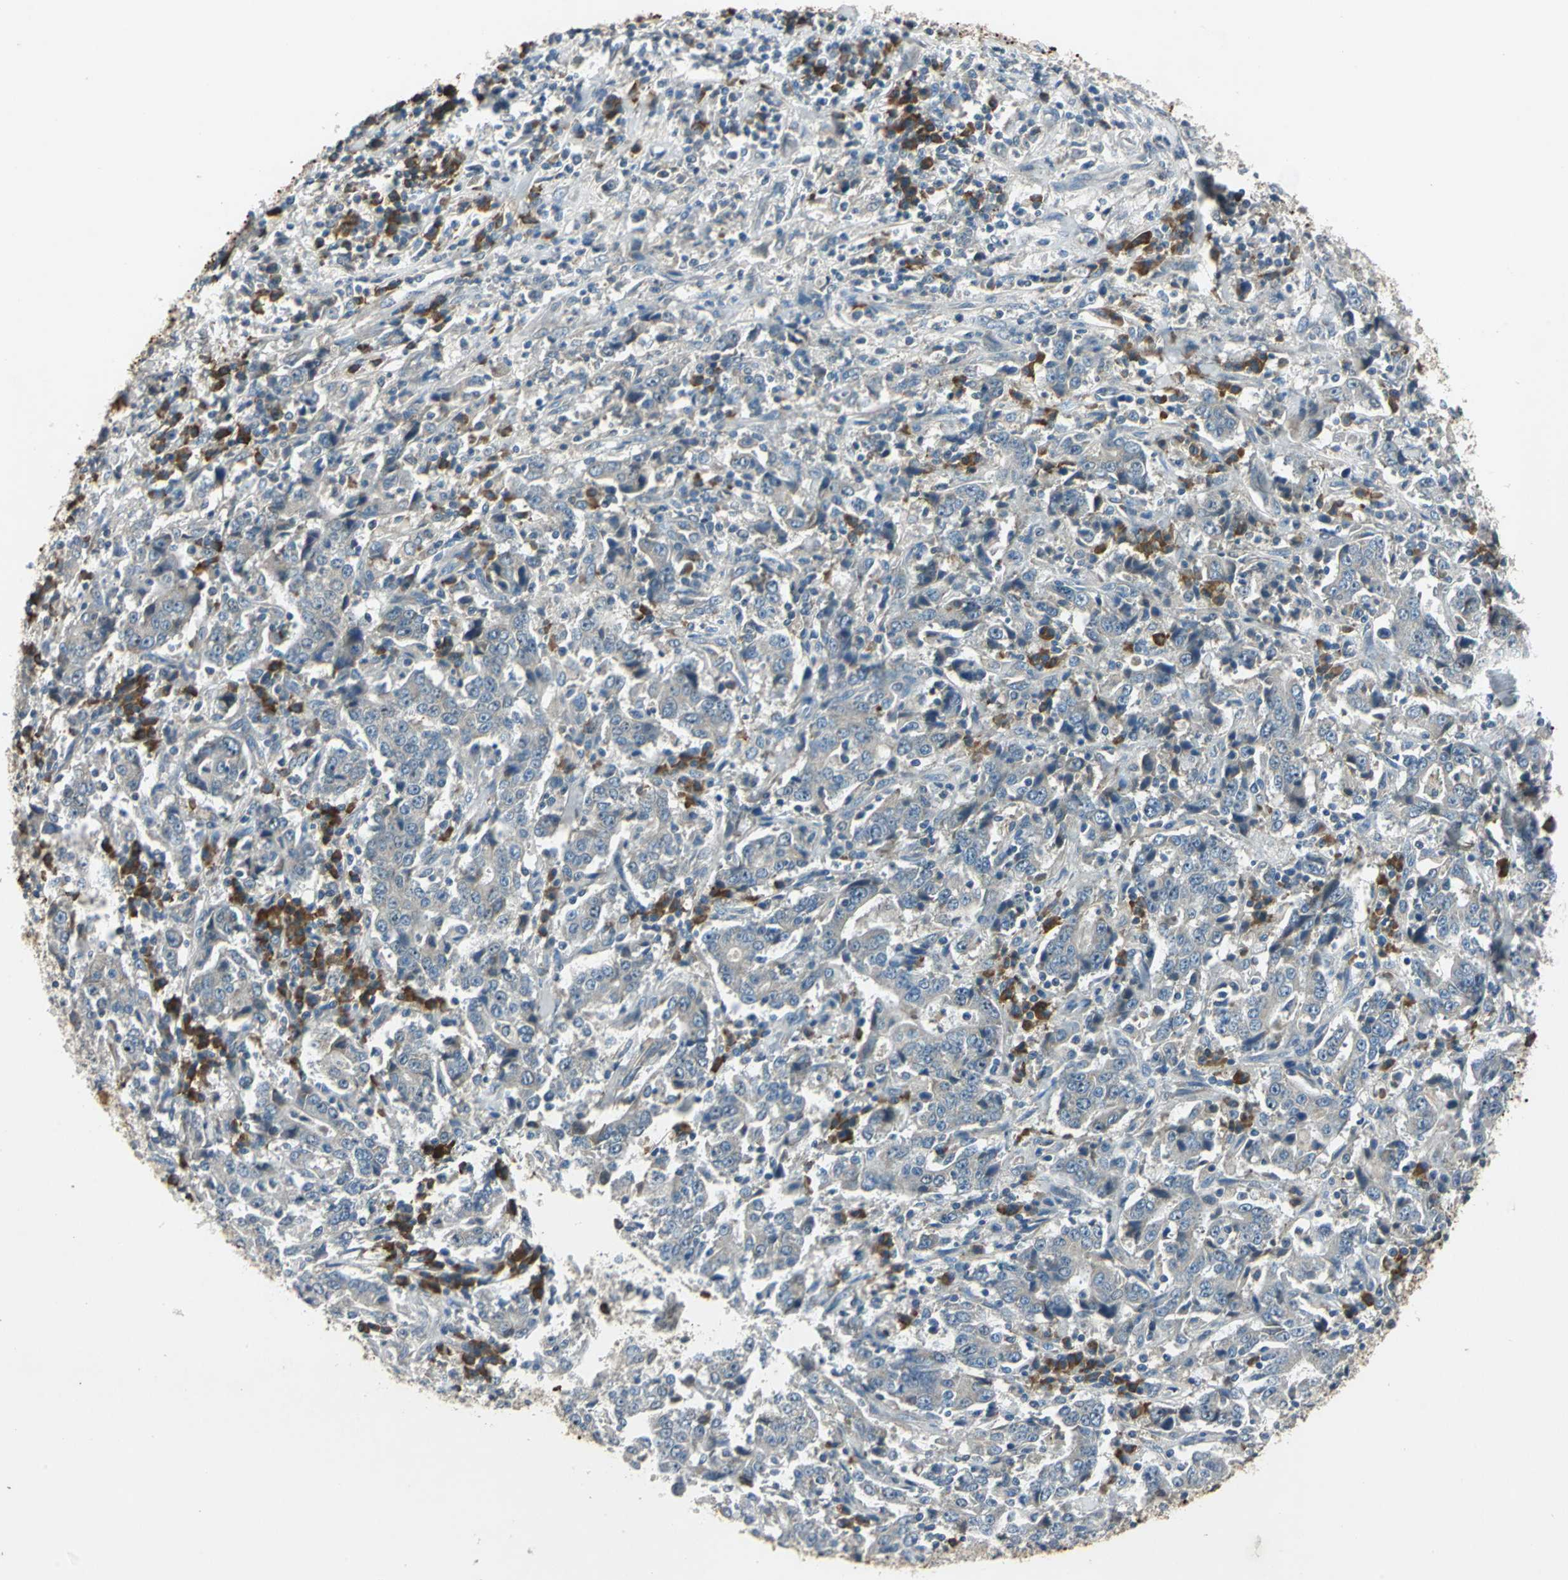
{"staining": {"intensity": "negative", "quantity": "none", "location": "none"}, "tissue": "stomach cancer", "cell_type": "Tumor cells", "image_type": "cancer", "snomed": [{"axis": "morphology", "description": "Normal tissue, NOS"}, {"axis": "morphology", "description": "Adenocarcinoma, NOS"}, {"axis": "topography", "description": "Stomach, upper"}, {"axis": "topography", "description": "Stomach"}], "caption": "Human stomach adenocarcinoma stained for a protein using immunohistochemistry (IHC) reveals no positivity in tumor cells.", "gene": "SLC2A13", "patient": {"sex": "male", "age": 59}}